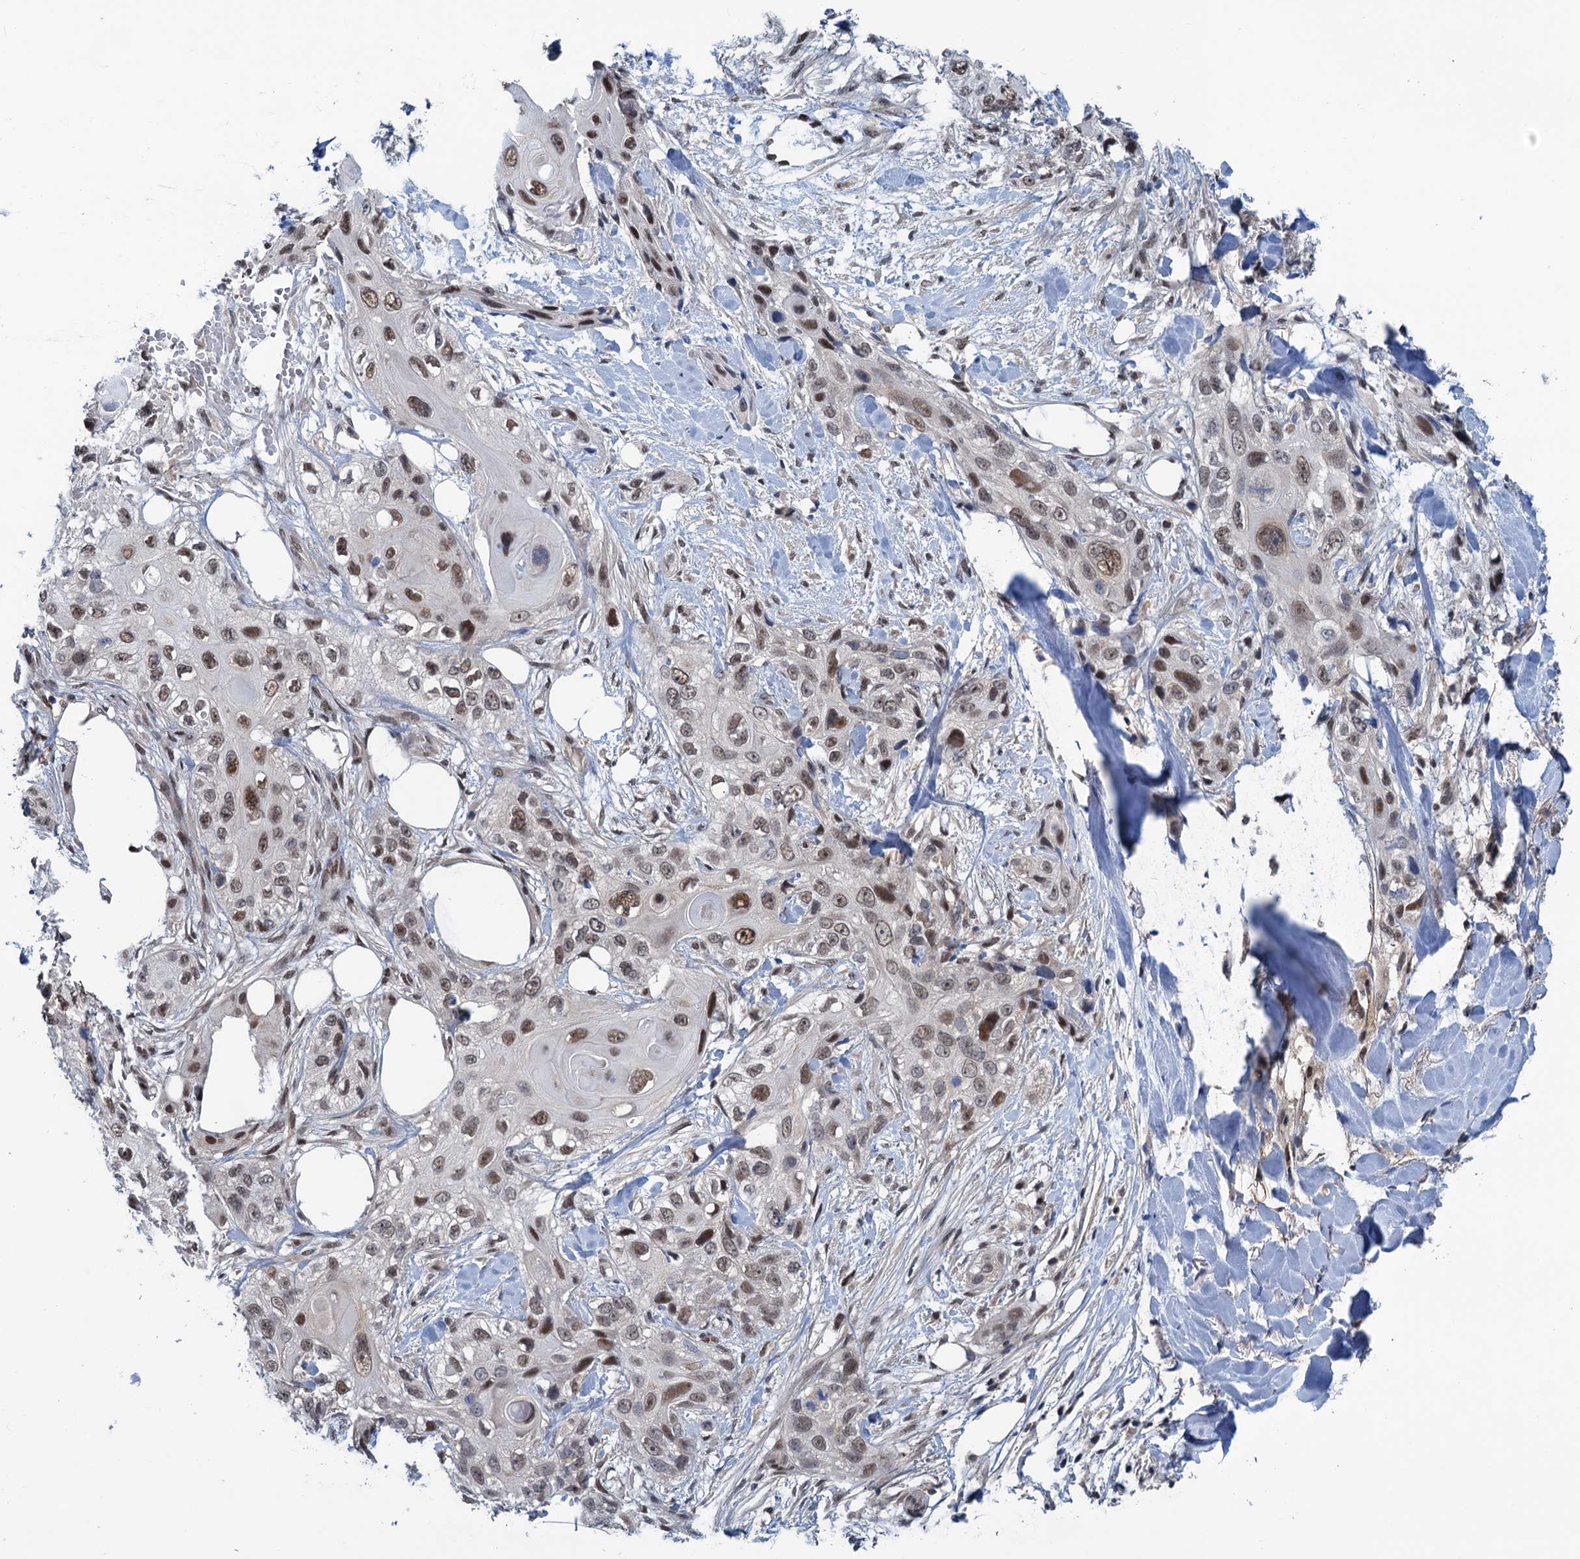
{"staining": {"intensity": "moderate", "quantity": ">75%", "location": "nuclear"}, "tissue": "skin cancer", "cell_type": "Tumor cells", "image_type": "cancer", "snomed": [{"axis": "morphology", "description": "Normal tissue, NOS"}, {"axis": "morphology", "description": "Squamous cell carcinoma, NOS"}, {"axis": "topography", "description": "Skin"}], "caption": "Skin cancer was stained to show a protein in brown. There is medium levels of moderate nuclear positivity in approximately >75% of tumor cells.", "gene": "SAE1", "patient": {"sex": "male", "age": 72}}